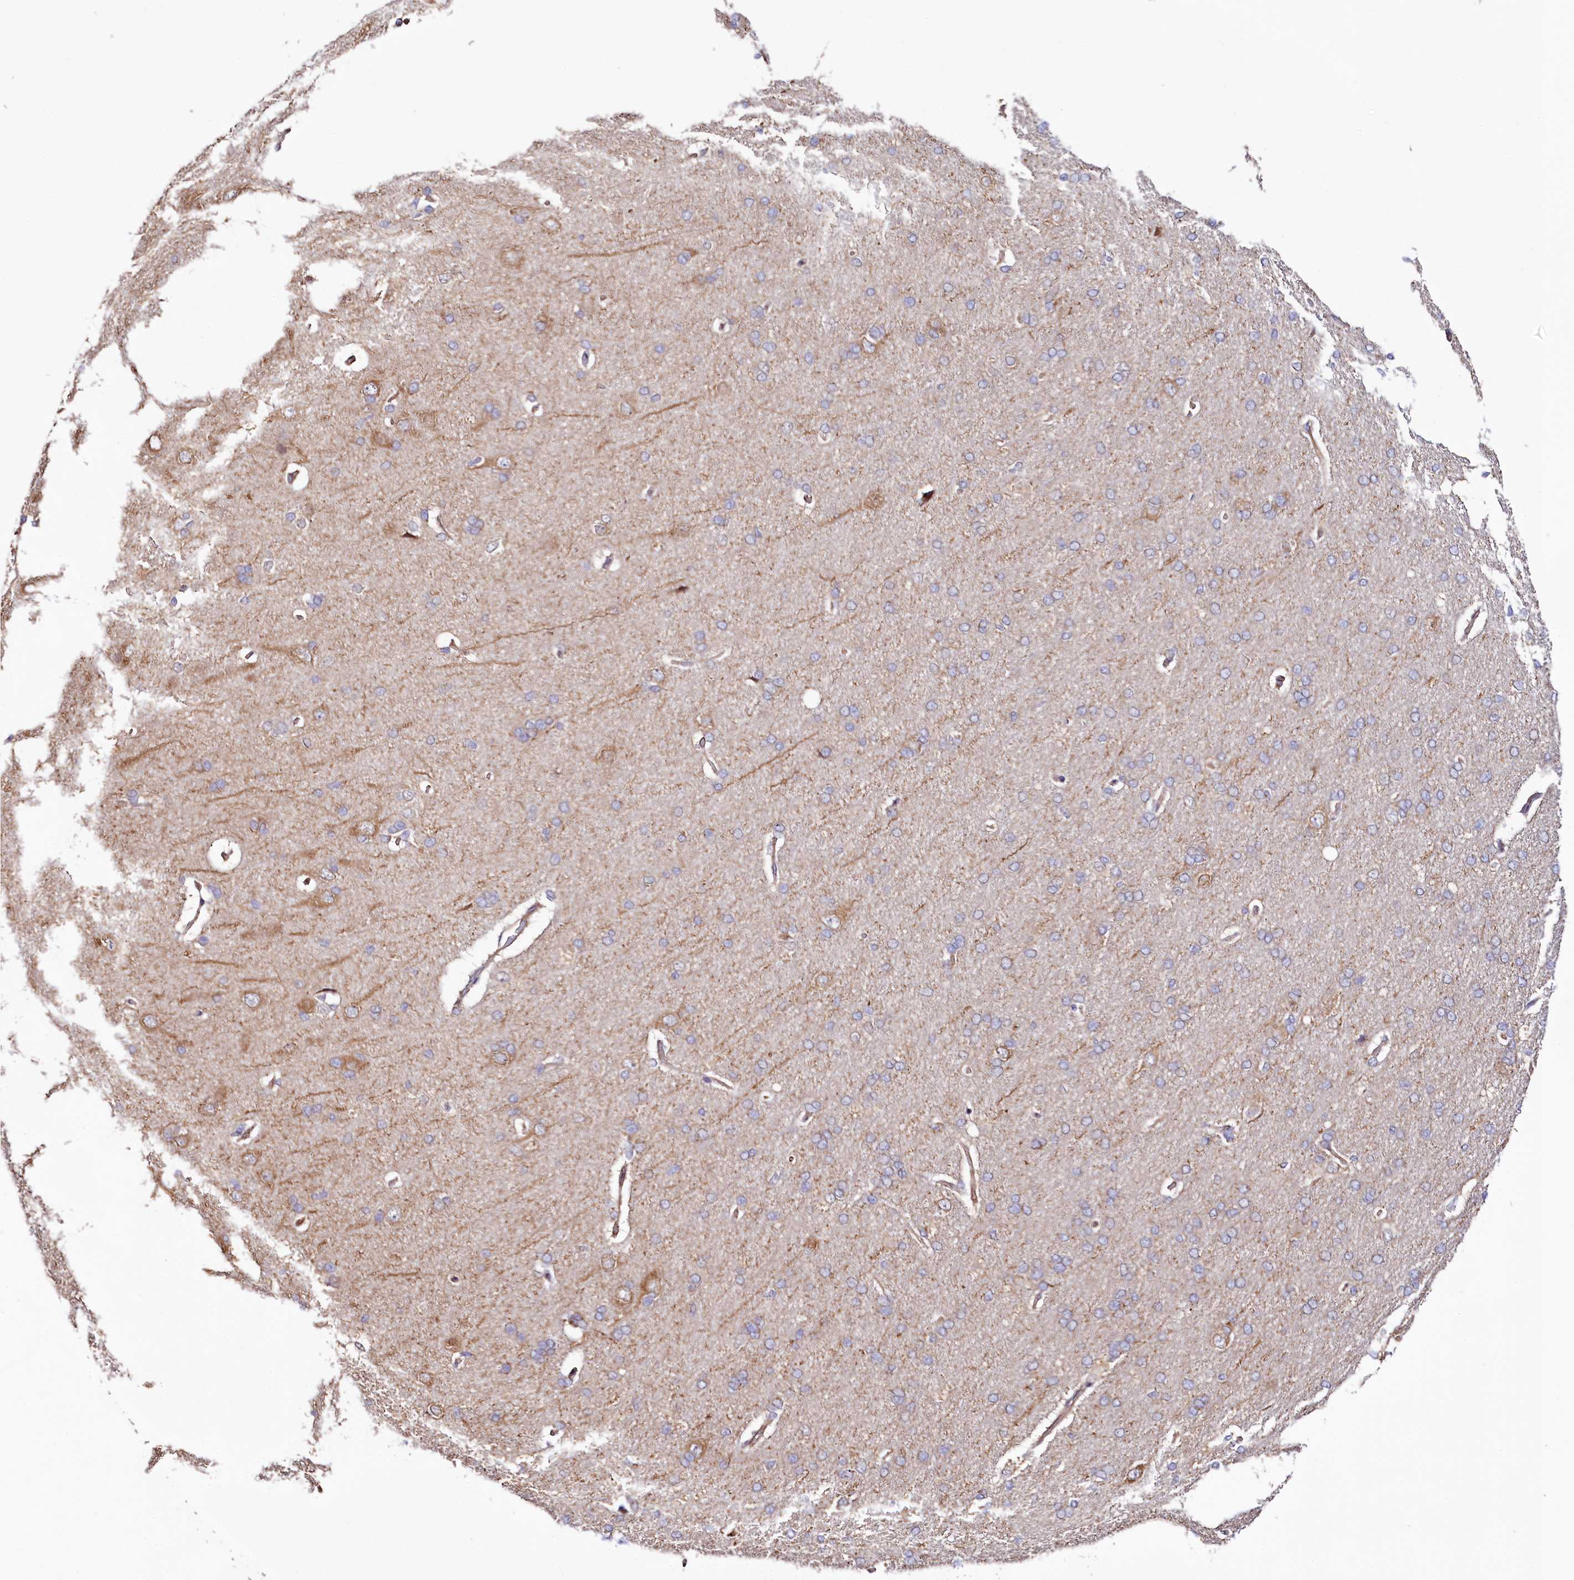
{"staining": {"intensity": "negative", "quantity": "none", "location": "none"}, "tissue": "cerebral cortex", "cell_type": "Endothelial cells", "image_type": "normal", "snomed": [{"axis": "morphology", "description": "Normal tissue, NOS"}, {"axis": "topography", "description": "Cerebral cortex"}], "caption": "This photomicrograph is of unremarkable cerebral cortex stained with IHC to label a protein in brown with the nuclei are counter-stained blue. There is no expression in endothelial cells. Nuclei are stained in blue.", "gene": "TTC12", "patient": {"sex": "male", "age": 62}}